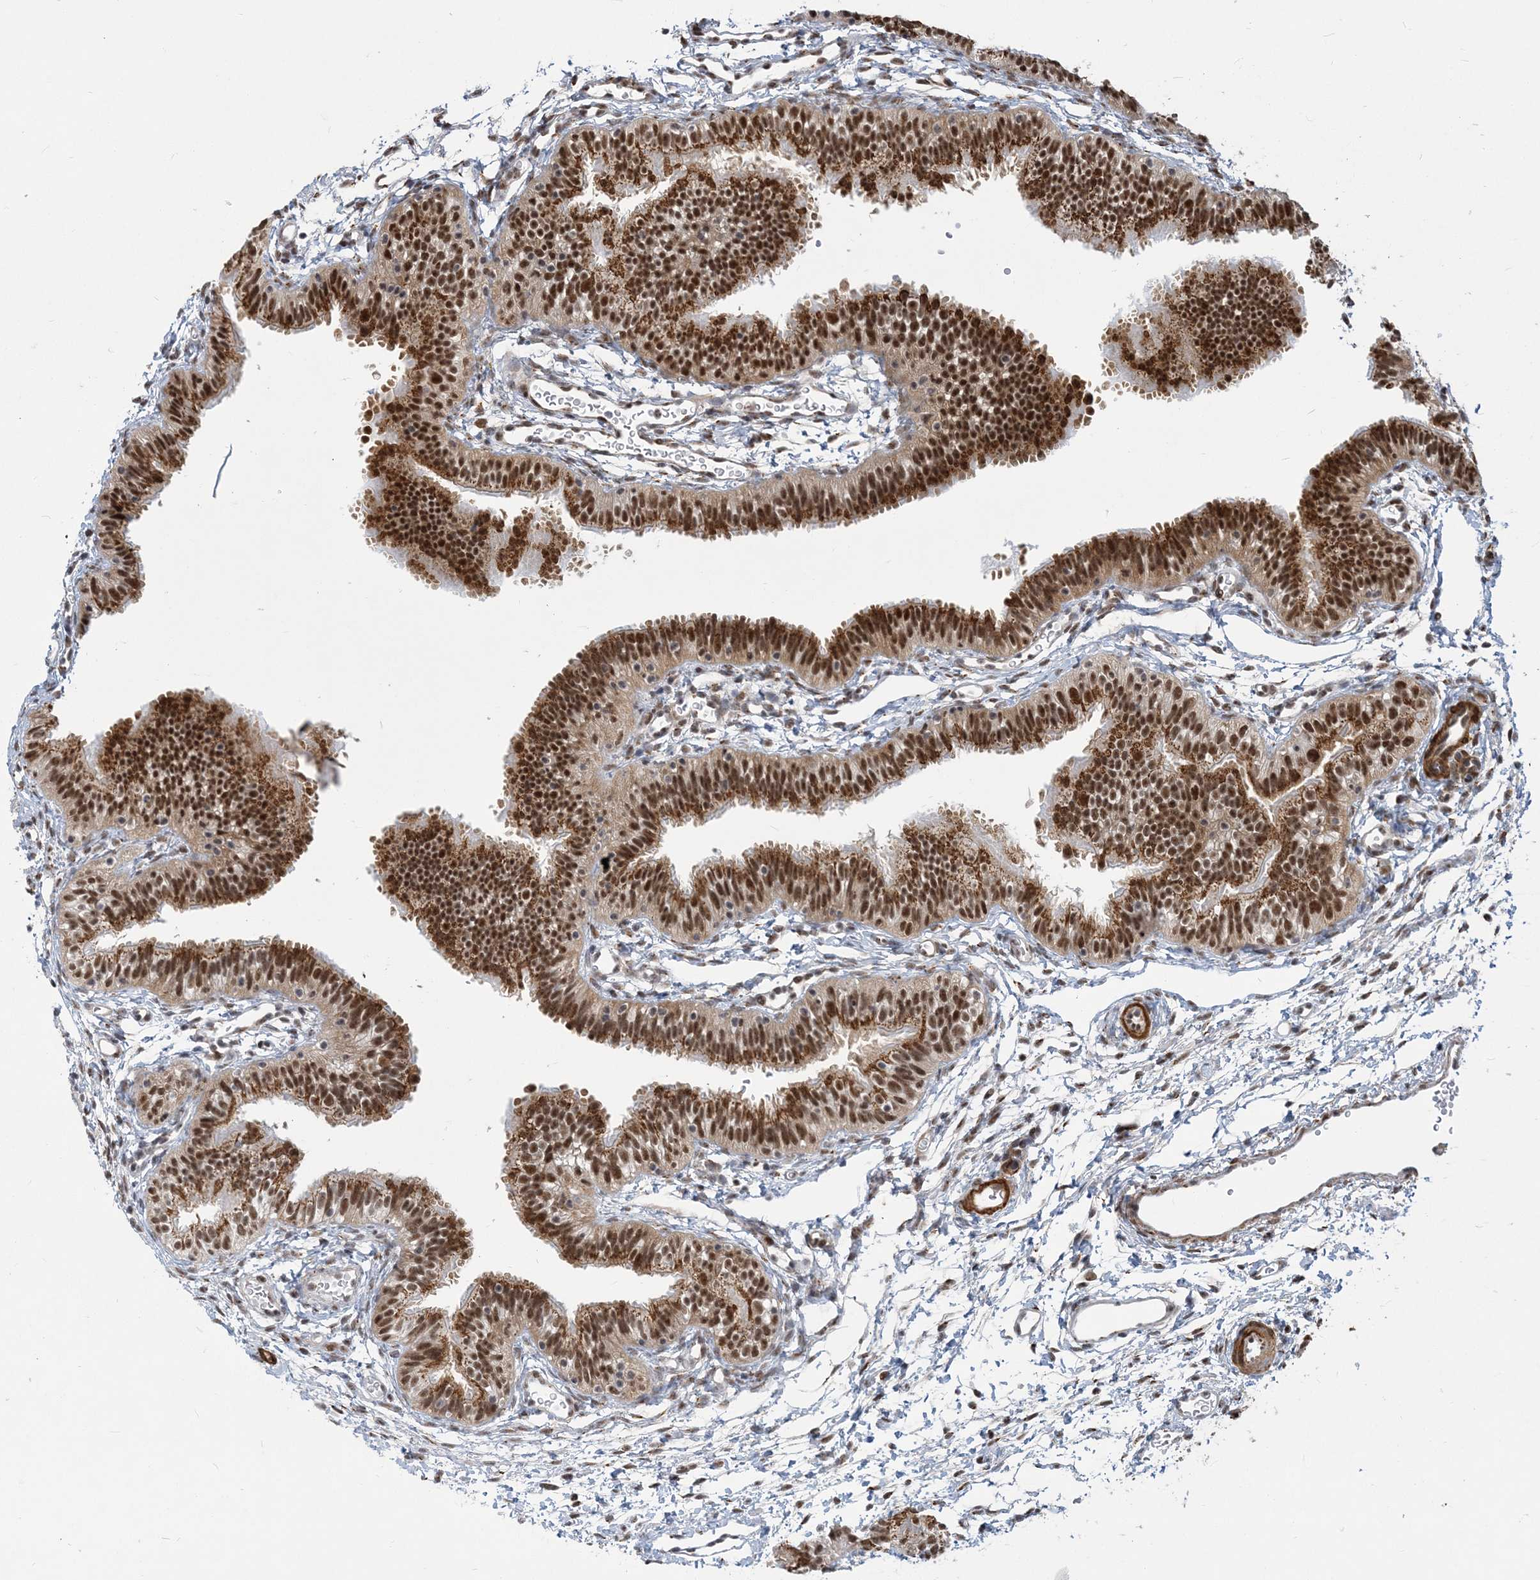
{"staining": {"intensity": "strong", "quantity": ">75%", "location": "cytoplasmic/membranous,nuclear"}, "tissue": "fallopian tube", "cell_type": "Glandular cells", "image_type": "normal", "snomed": [{"axis": "morphology", "description": "Normal tissue, NOS"}, {"axis": "topography", "description": "Fallopian tube"}], "caption": "Protein analysis of normal fallopian tube reveals strong cytoplasmic/membranous,nuclear positivity in about >75% of glandular cells. The protein is shown in brown color, while the nuclei are stained blue.", "gene": "PLRG1", "patient": {"sex": "female", "age": 35}}